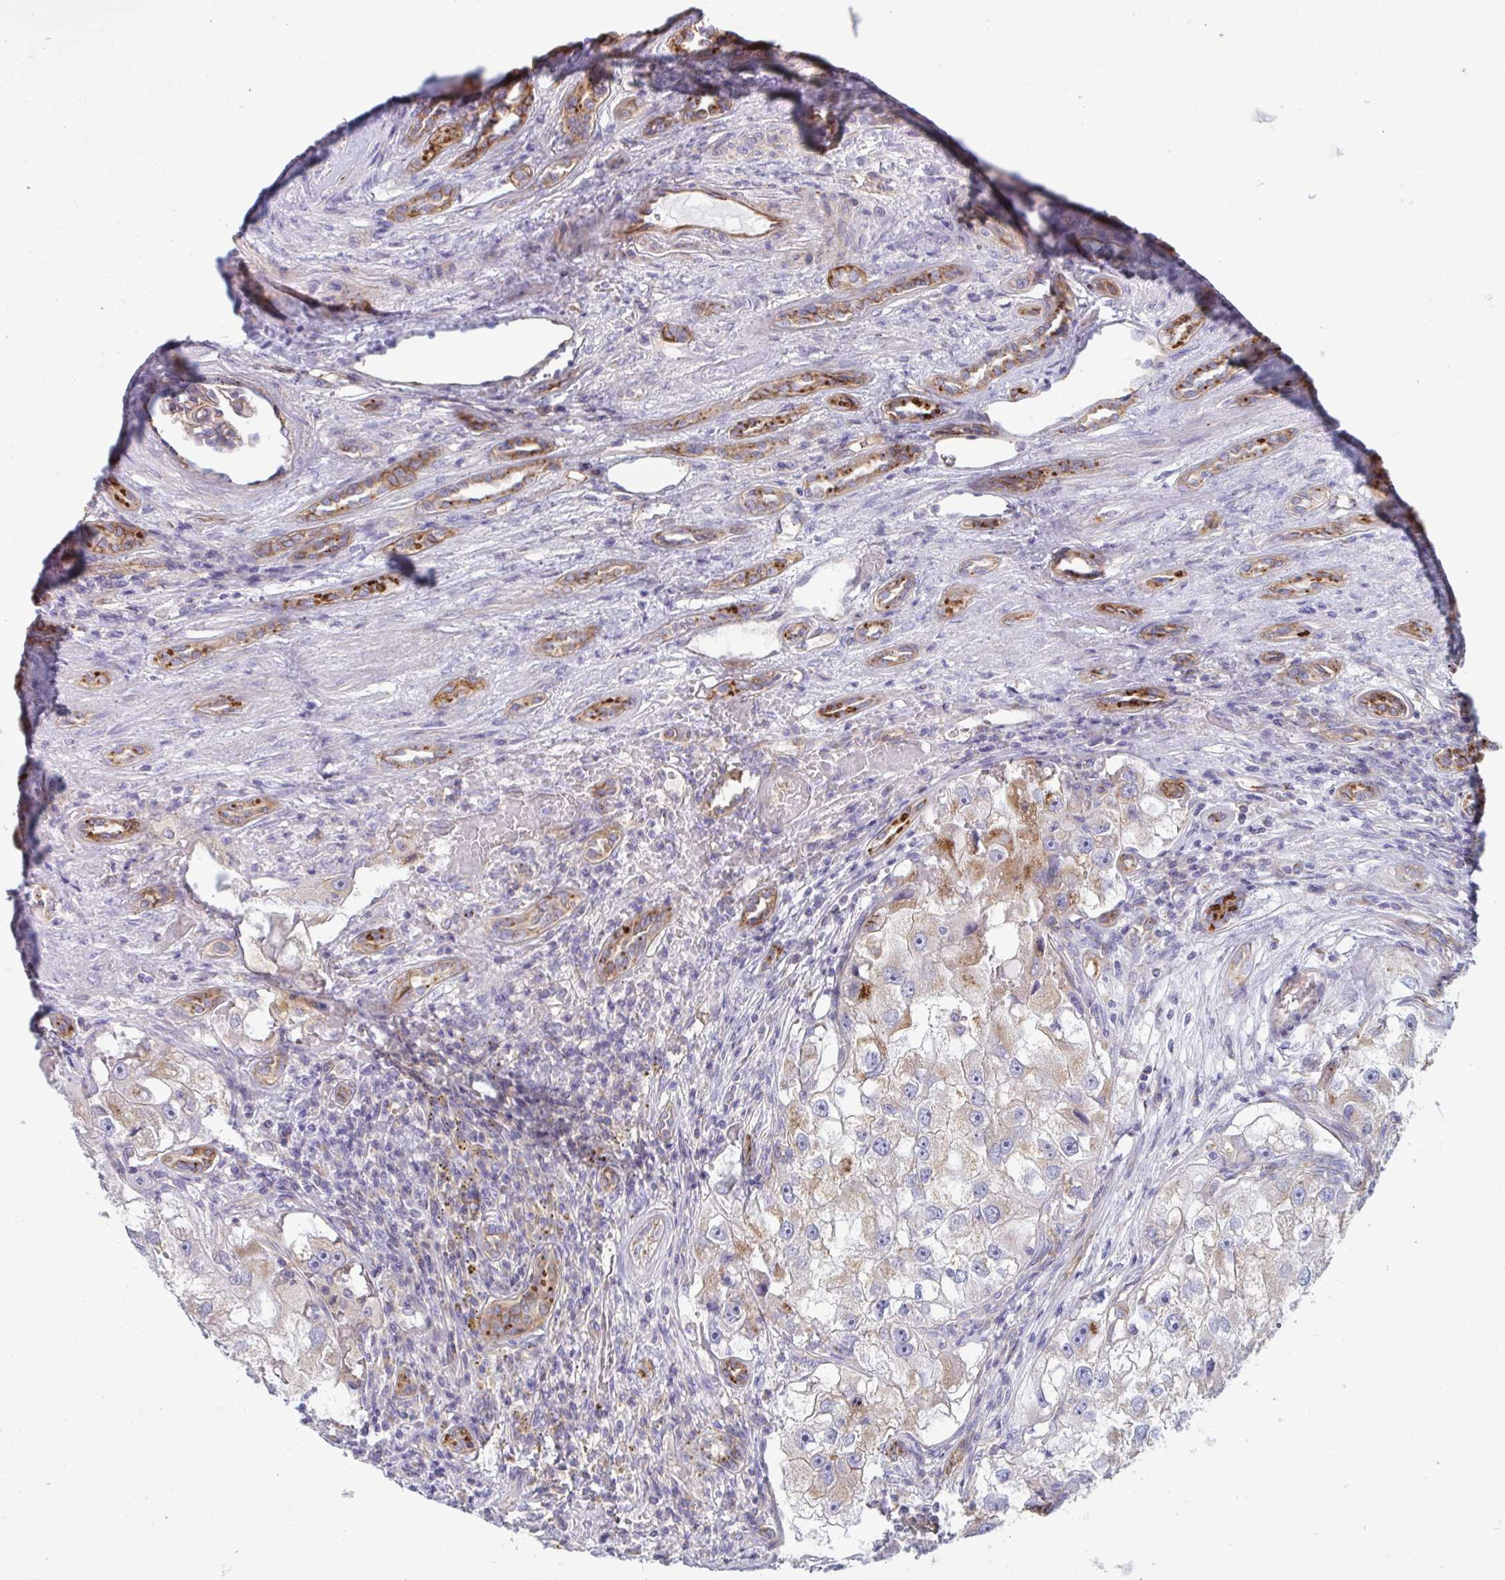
{"staining": {"intensity": "weak", "quantity": "25%-75%", "location": "cytoplasmic/membranous"}, "tissue": "renal cancer", "cell_type": "Tumor cells", "image_type": "cancer", "snomed": [{"axis": "morphology", "description": "Adenocarcinoma, NOS"}, {"axis": "topography", "description": "Kidney"}], "caption": "Protein analysis of adenocarcinoma (renal) tissue demonstrates weak cytoplasmic/membranous positivity in about 25%-75% of tumor cells.", "gene": "SLC9A6", "patient": {"sex": "male", "age": 63}}